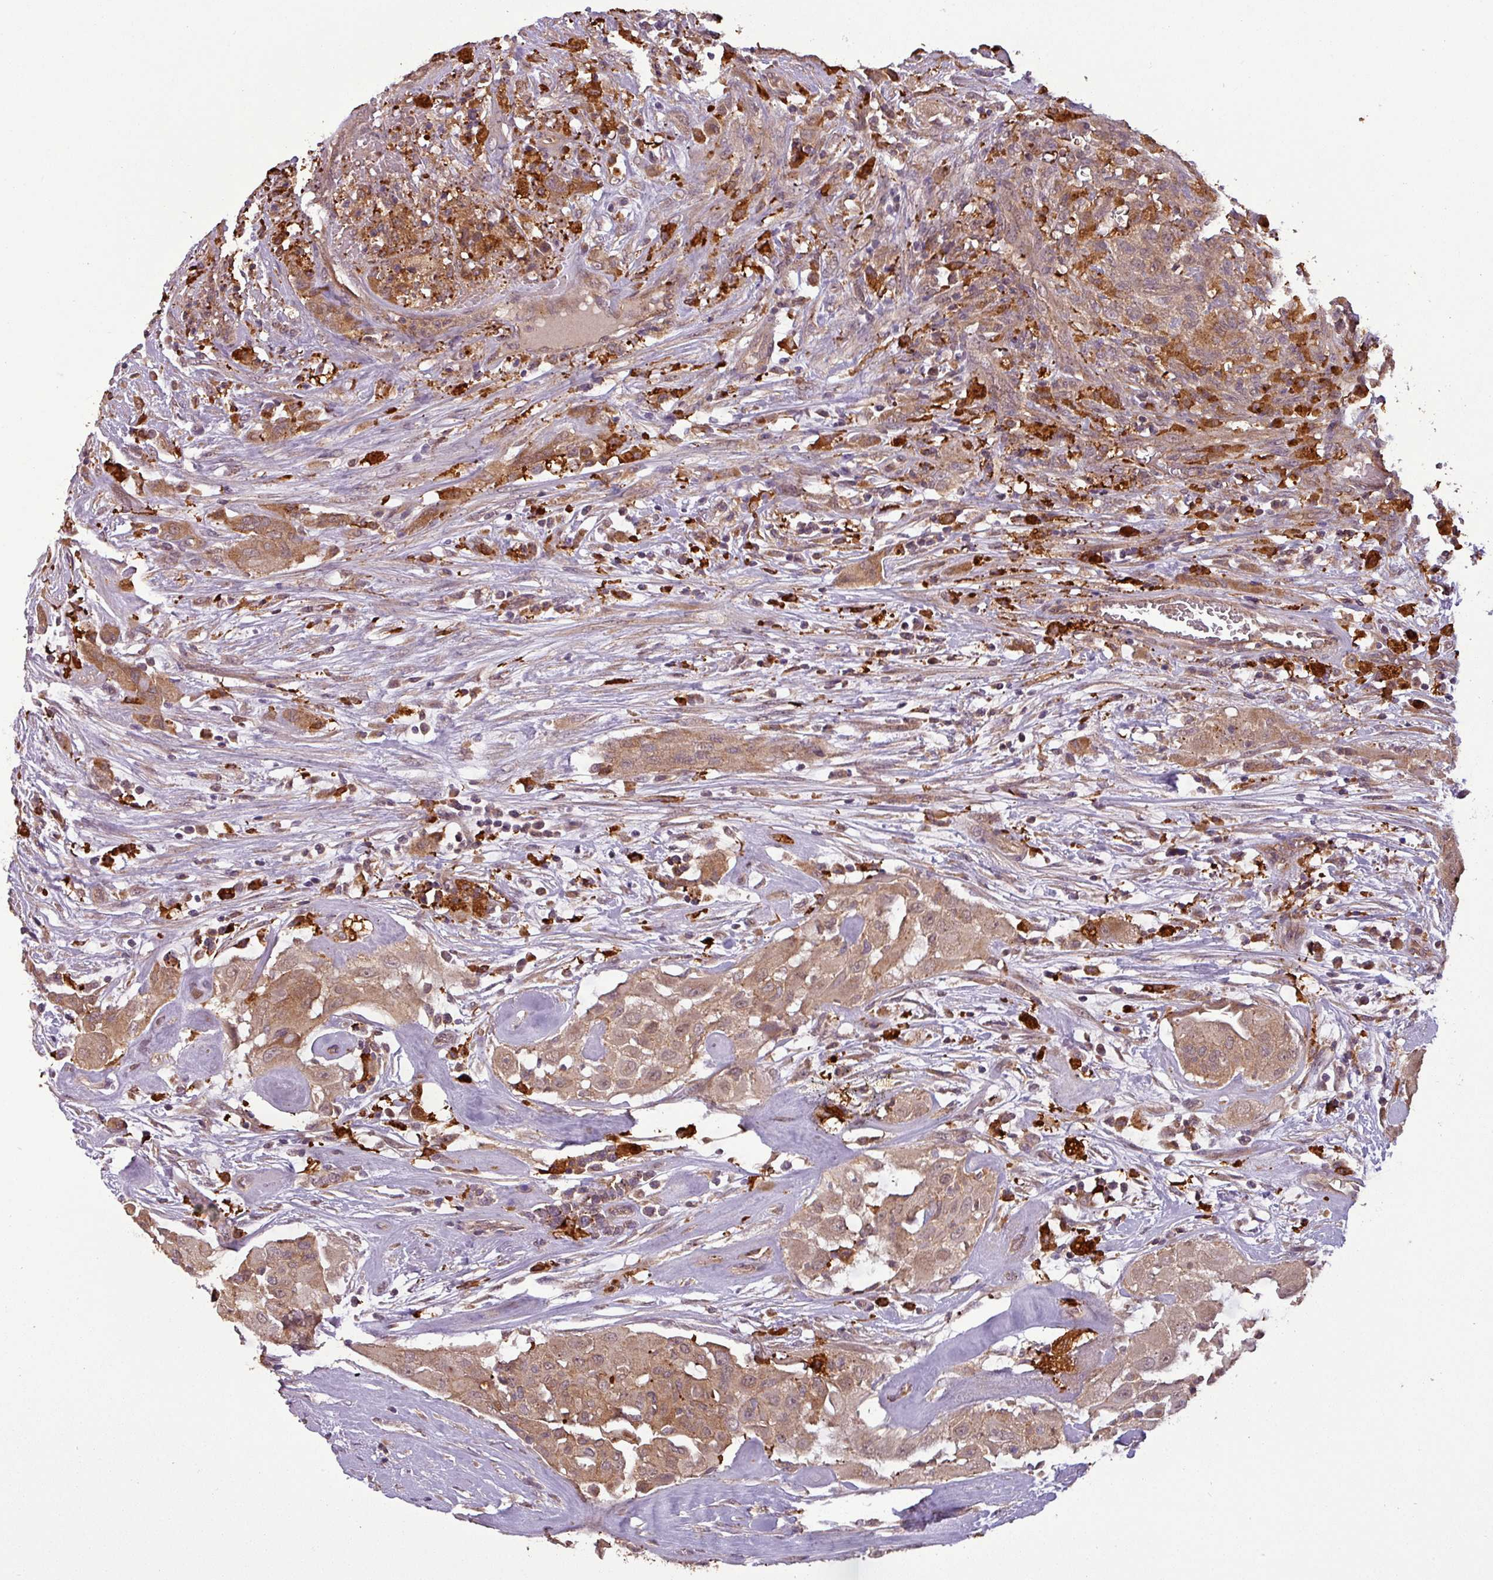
{"staining": {"intensity": "weak", "quantity": ">75%", "location": "cytoplasmic/membranous"}, "tissue": "thyroid cancer", "cell_type": "Tumor cells", "image_type": "cancer", "snomed": [{"axis": "morphology", "description": "Papillary adenocarcinoma, NOS"}, {"axis": "topography", "description": "Thyroid gland"}], "caption": "The immunohistochemical stain labels weak cytoplasmic/membranous positivity in tumor cells of thyroid papillary adenocarcinoma tissue.", "gene": "NT5C3A", "patient": {"sex": "female", "age": 59}}